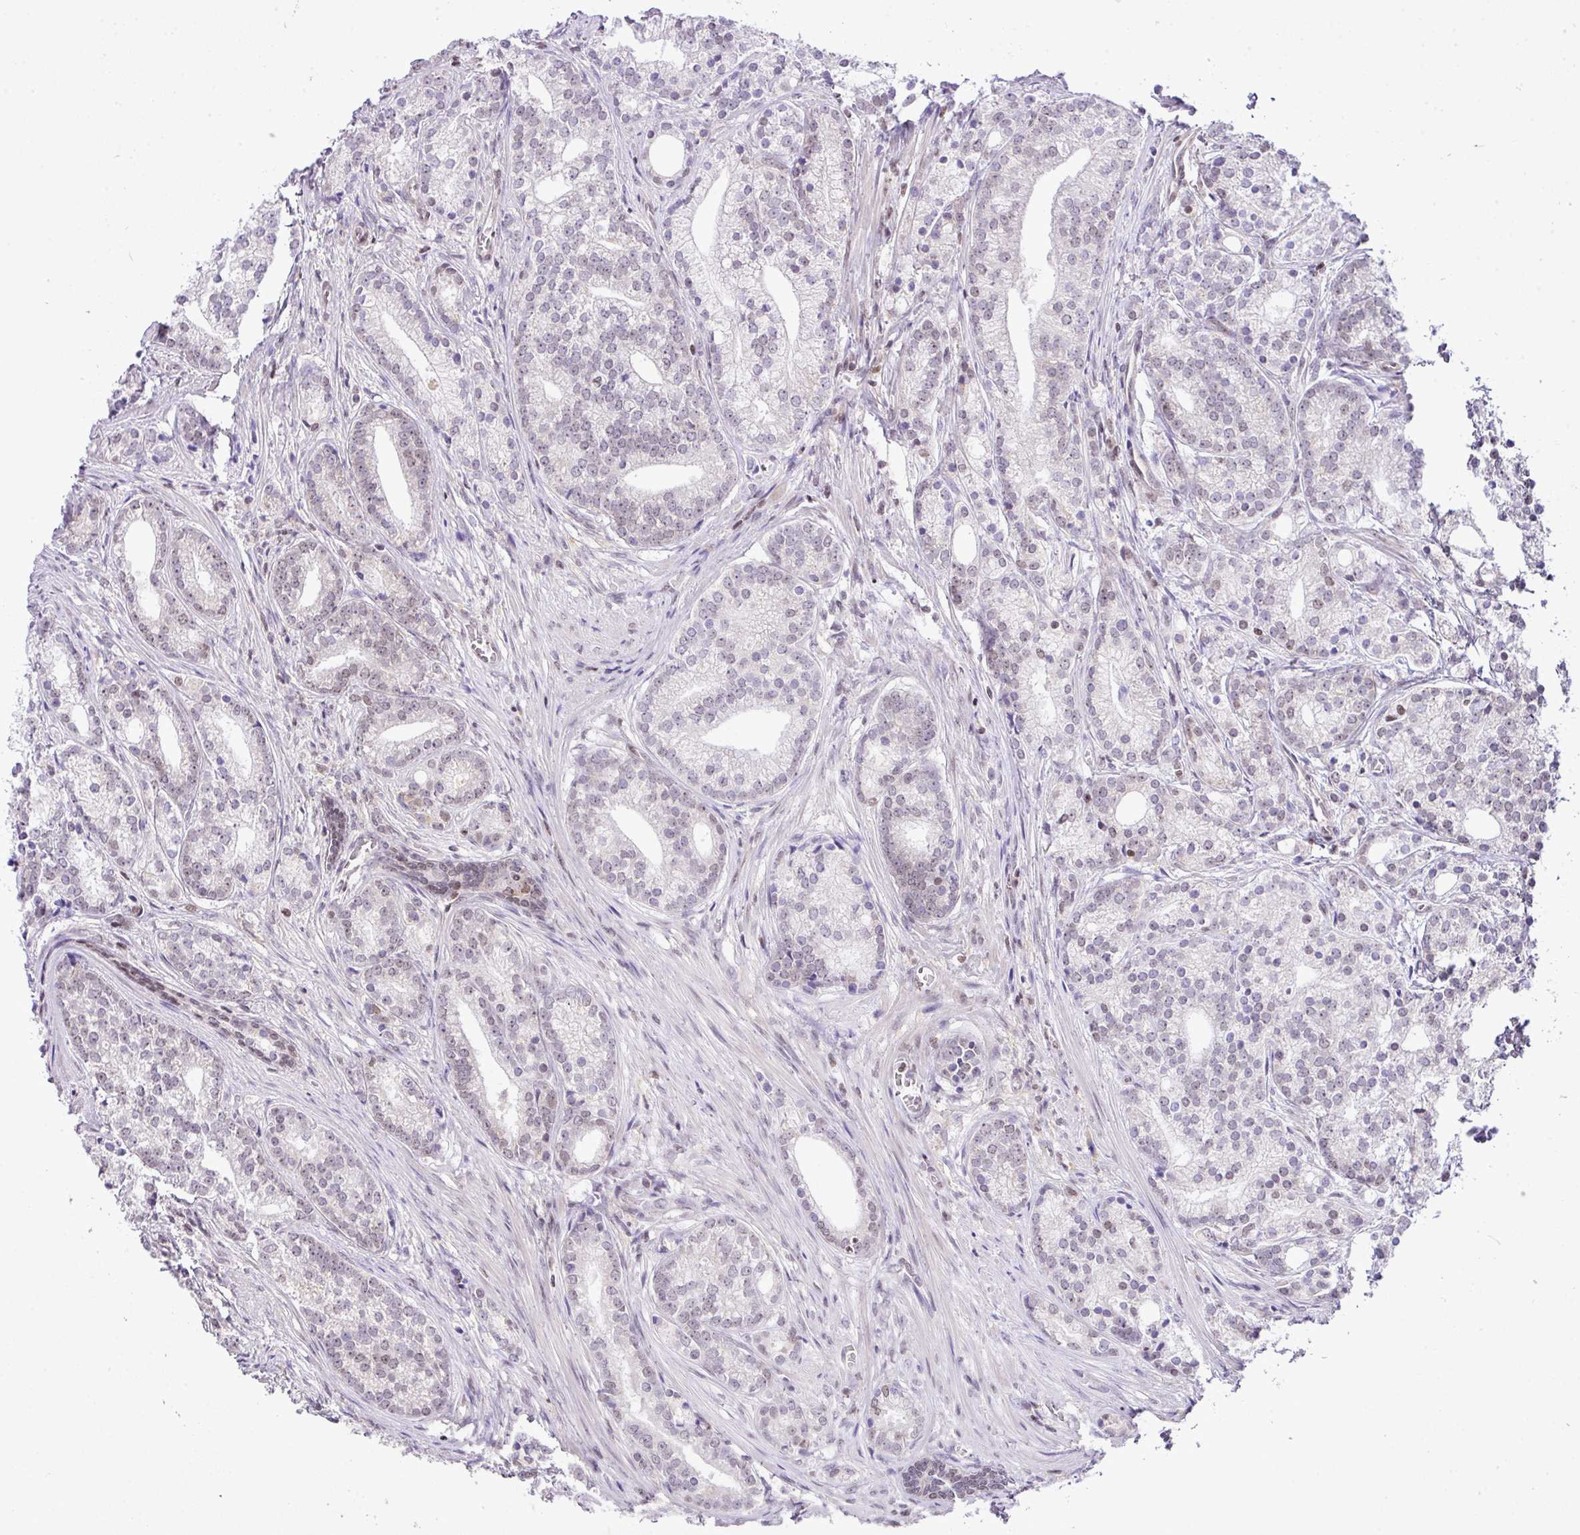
{"staining": {"intensity": "negative", "quantity": "none", "location": "none"}, "tissue": "prostate cancer", "cell_type": "Tumor cells", "image_type": "cancer", "snomed": [{"axis": "morphology", "description": "Adenocarcinoma, Low grade"}, {"axis": "topography", "description": "Prostate"}], "caption": "Immunohistochemistry micrograph of neoplastic tissue: human prostate low-grade adenocarcinoma stained with DAB (3,3'-diaminobenzidine) exhibits no significant protein expression in tumor cells.", "gene": "CCDC137", "patient": {"sex": "male", "age": 71}}